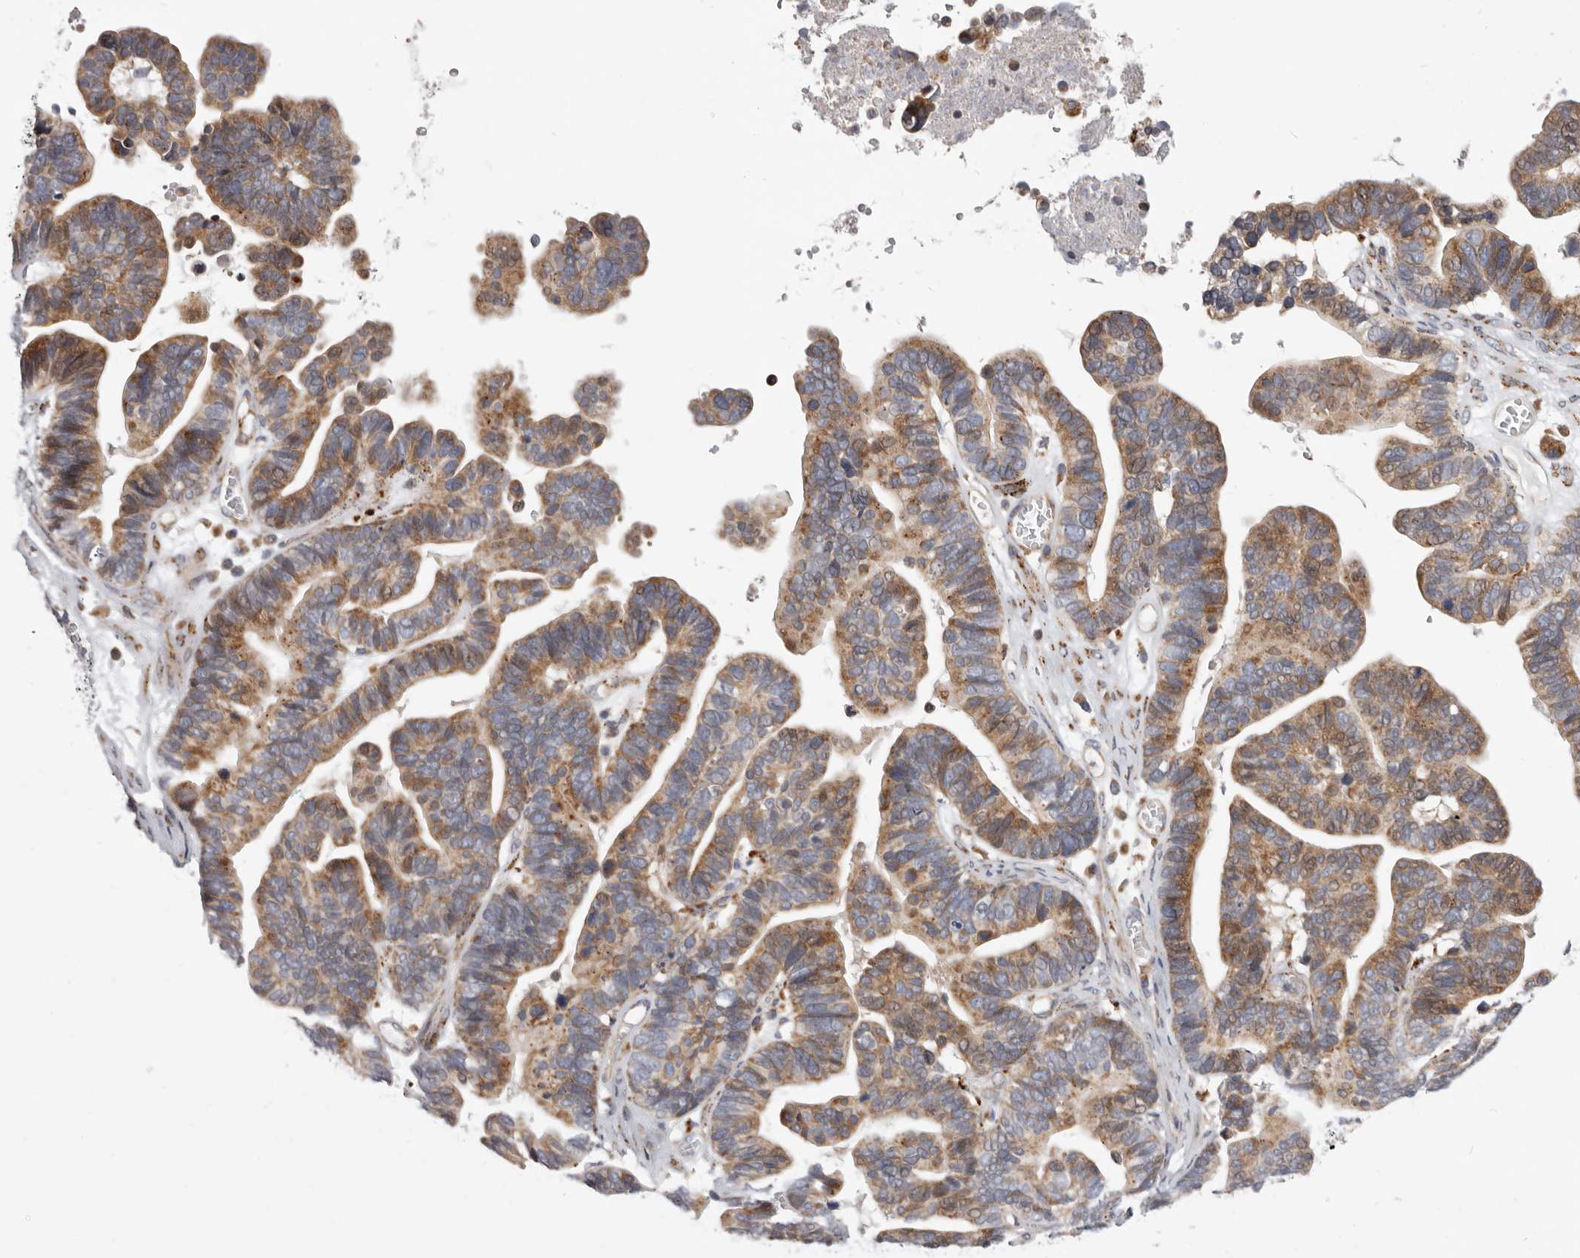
{"staining": {"intensity": "moderate", "quantity": ">75%", "location": "cytoplasmic/membranous"}, "tissue": "ovarian cancer", "cell_type": "Tumor cells", "image_type": "cancer", "snomed": [{"axis": "morphology", "description": "Cystadenocarcinoma, serous, NOS"}, {"axis": "topography", "description": "Ovary"}], "caption": "Approximately >75% of tumor cells in human serous cystadenocarcinoma (ovarian) reveal moderate cytoplasmic/membranous protein positivity as visualized by brown immunohistochemical staining.", "gene": "TOR3A", "patient": {"sex": "female", "age": 56}}